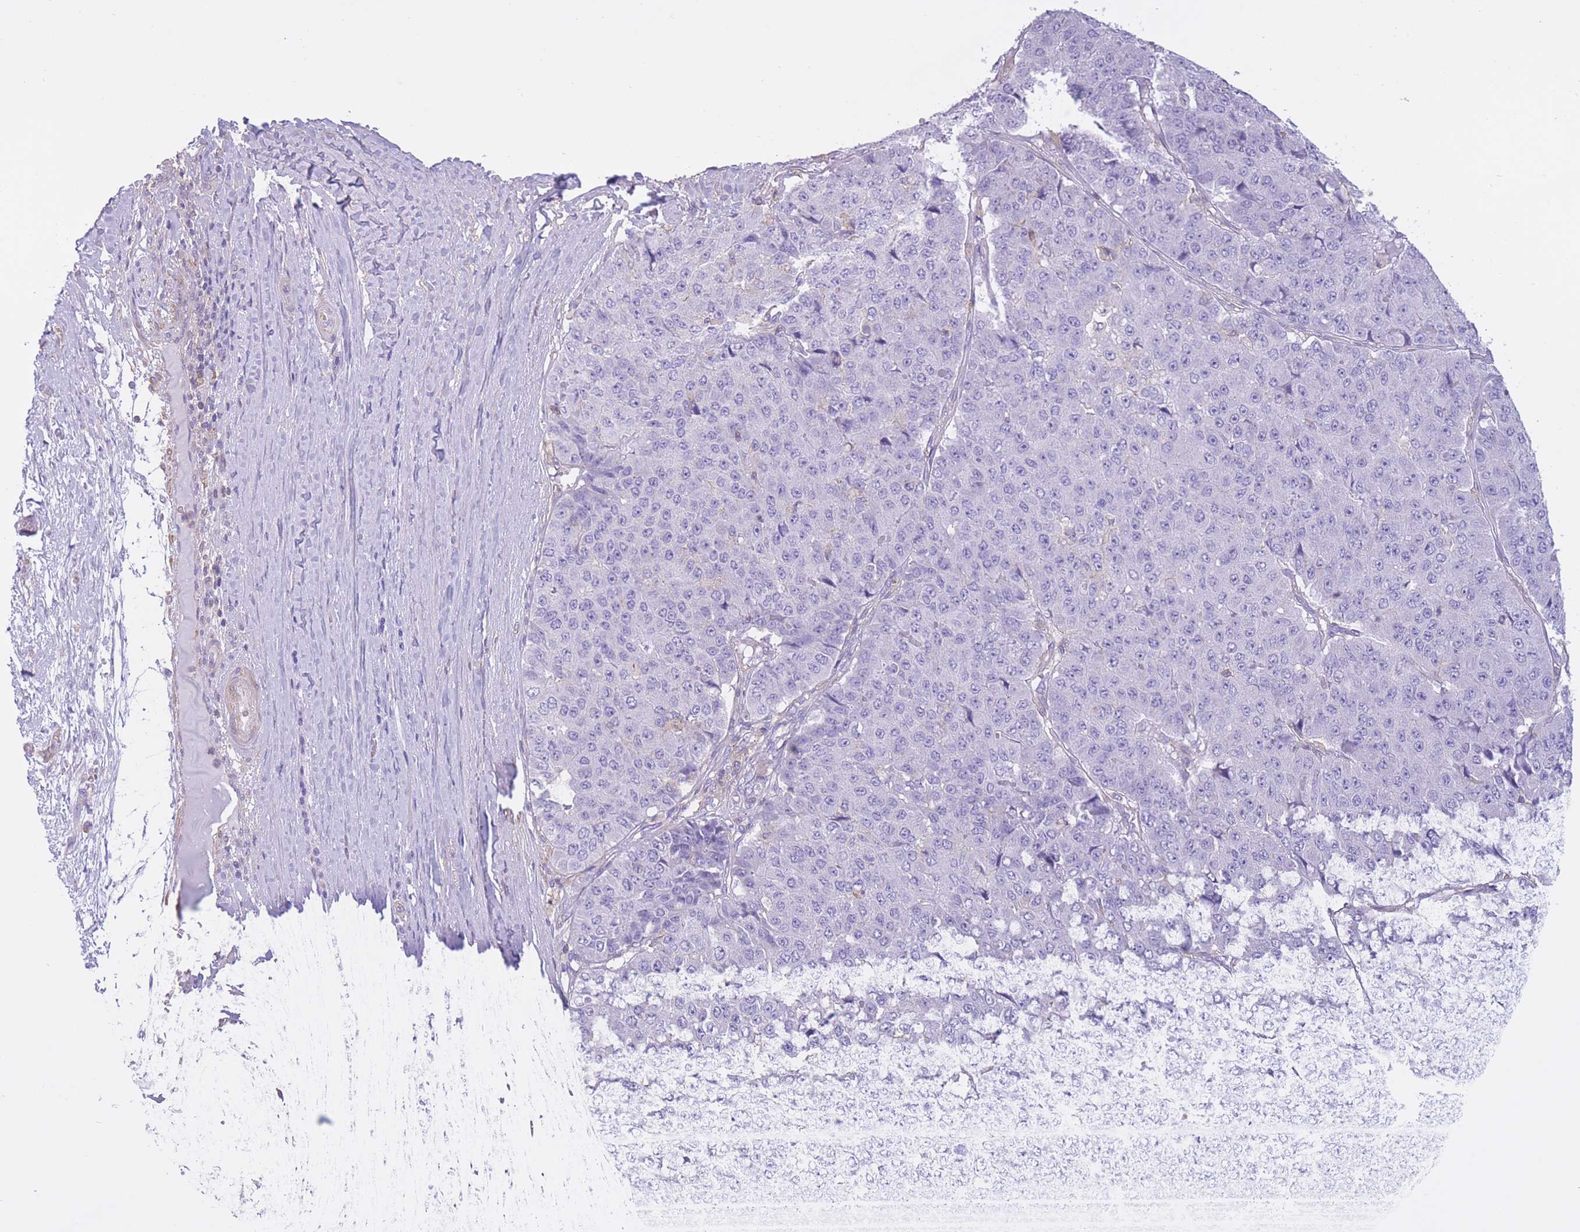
{"staining": {"intensity": "negative", "quantity": "none", "location": "none"}, "tissue": "pancreatic cancer", "cell_type": "Tumor cells", "image_type": "cancer", "snomed": [{"axis": "morphology", "description": "Adenocarcinoma, NOS"}, {"axis": "topography", "description": "Pancreas"}], "caption": "Histopathology image shows no protein positivity in tumor cells of pancreatic adenocarcinoma tissue.", "gene": "PDHA1", "patient": {"sex": "male", "age": 50}}